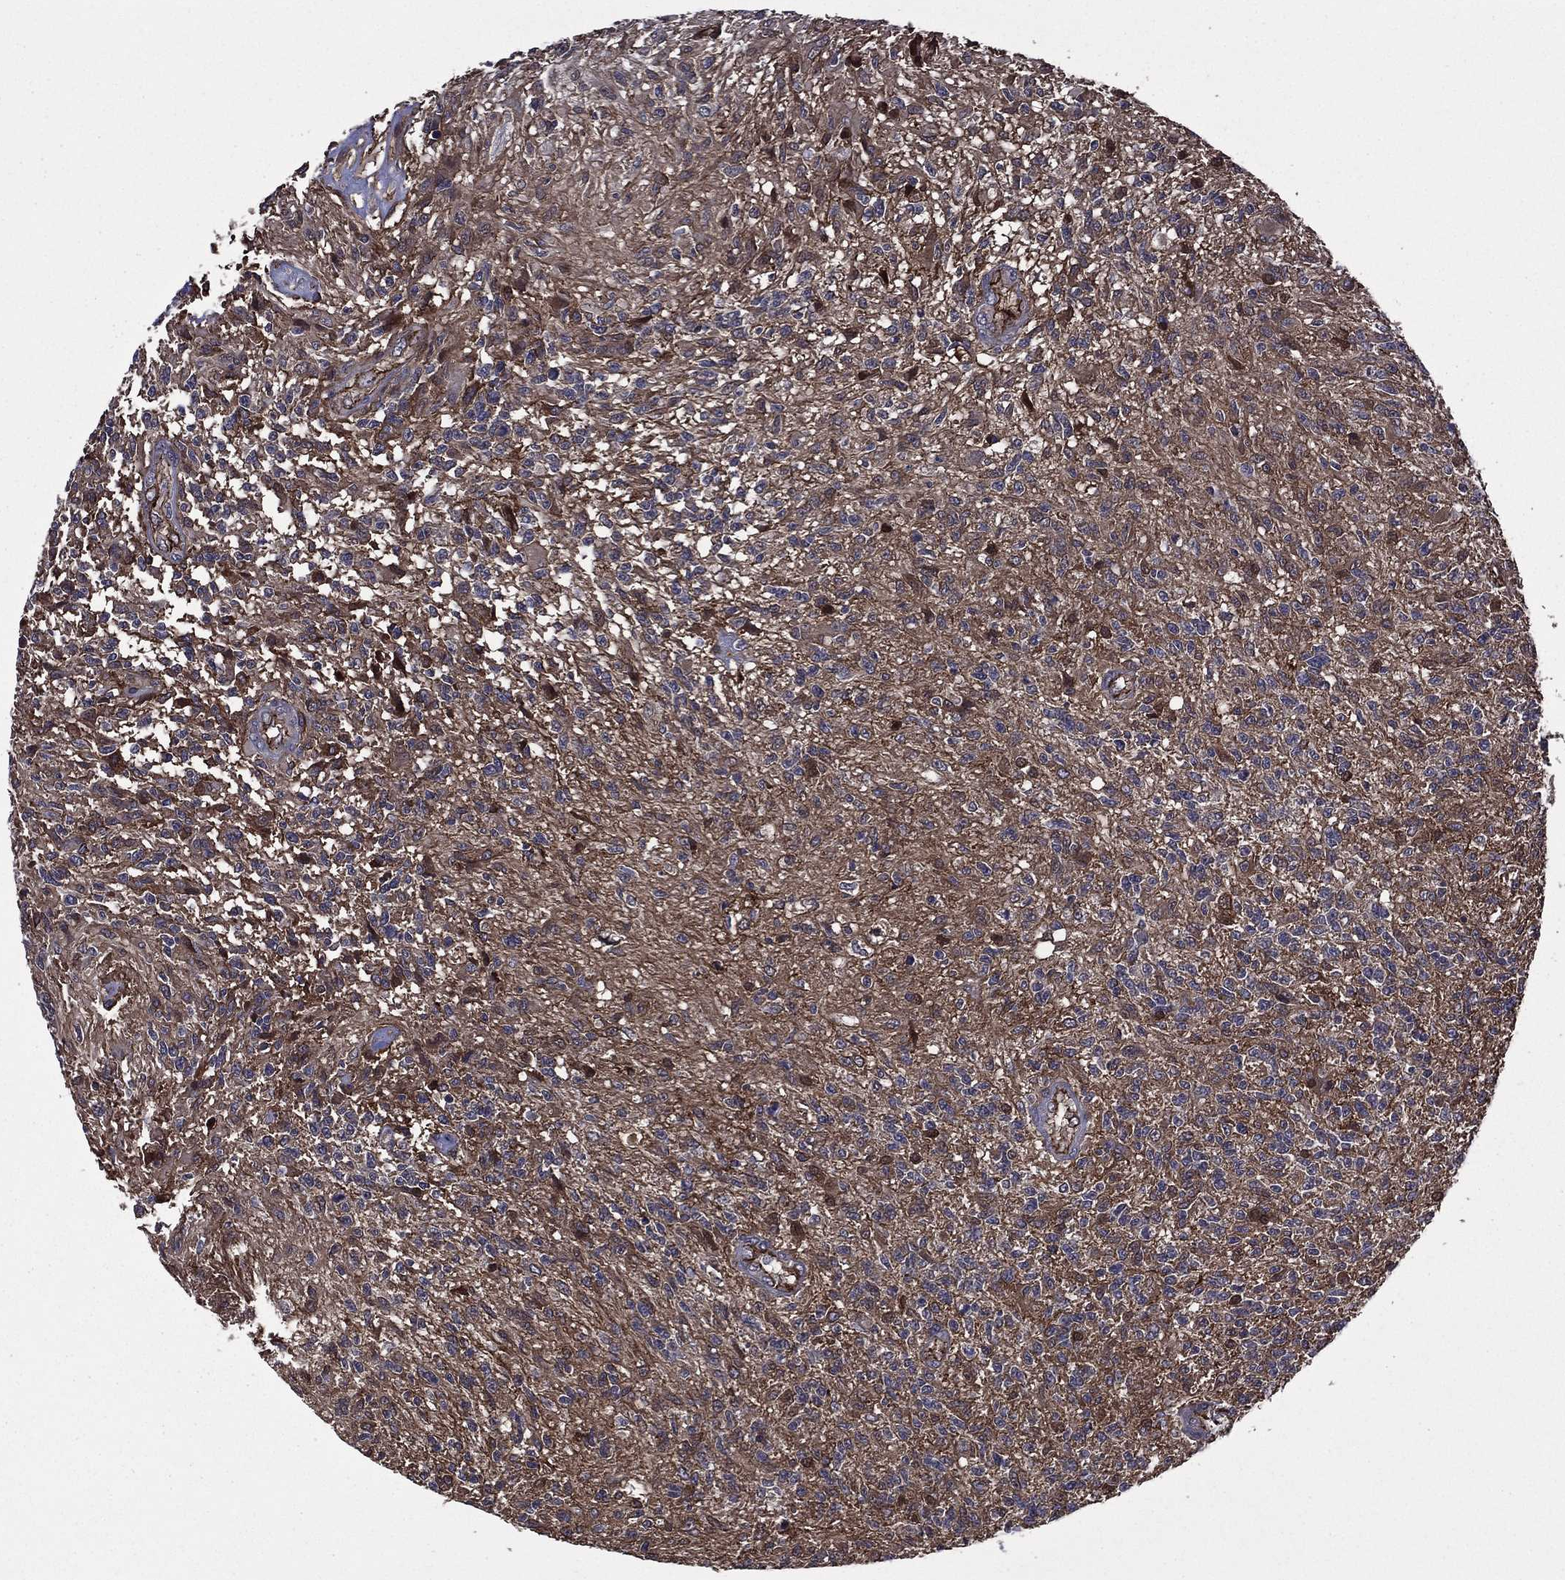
{"staining": {"intensity": "moderate", "quantity": "<25%", "location": "cytoplasmic/membranous"}, "tissue": "glioma", "cell_type": "Tumor cells", "image_type": "cancer", "snomed": [{"axis": "morphology", "description": "Glioma, malignant, High grade"}, {"axis": "topography", "description": "Brain"}], "caption": "Protein staining by IHC exhibits moderate cytoplasmic/membranous expression in approximately <25% of tumor cells in malignant glioma (high-grade).", "gene": "PLPP3", "patient": {"sex": "male", "age": 56}}